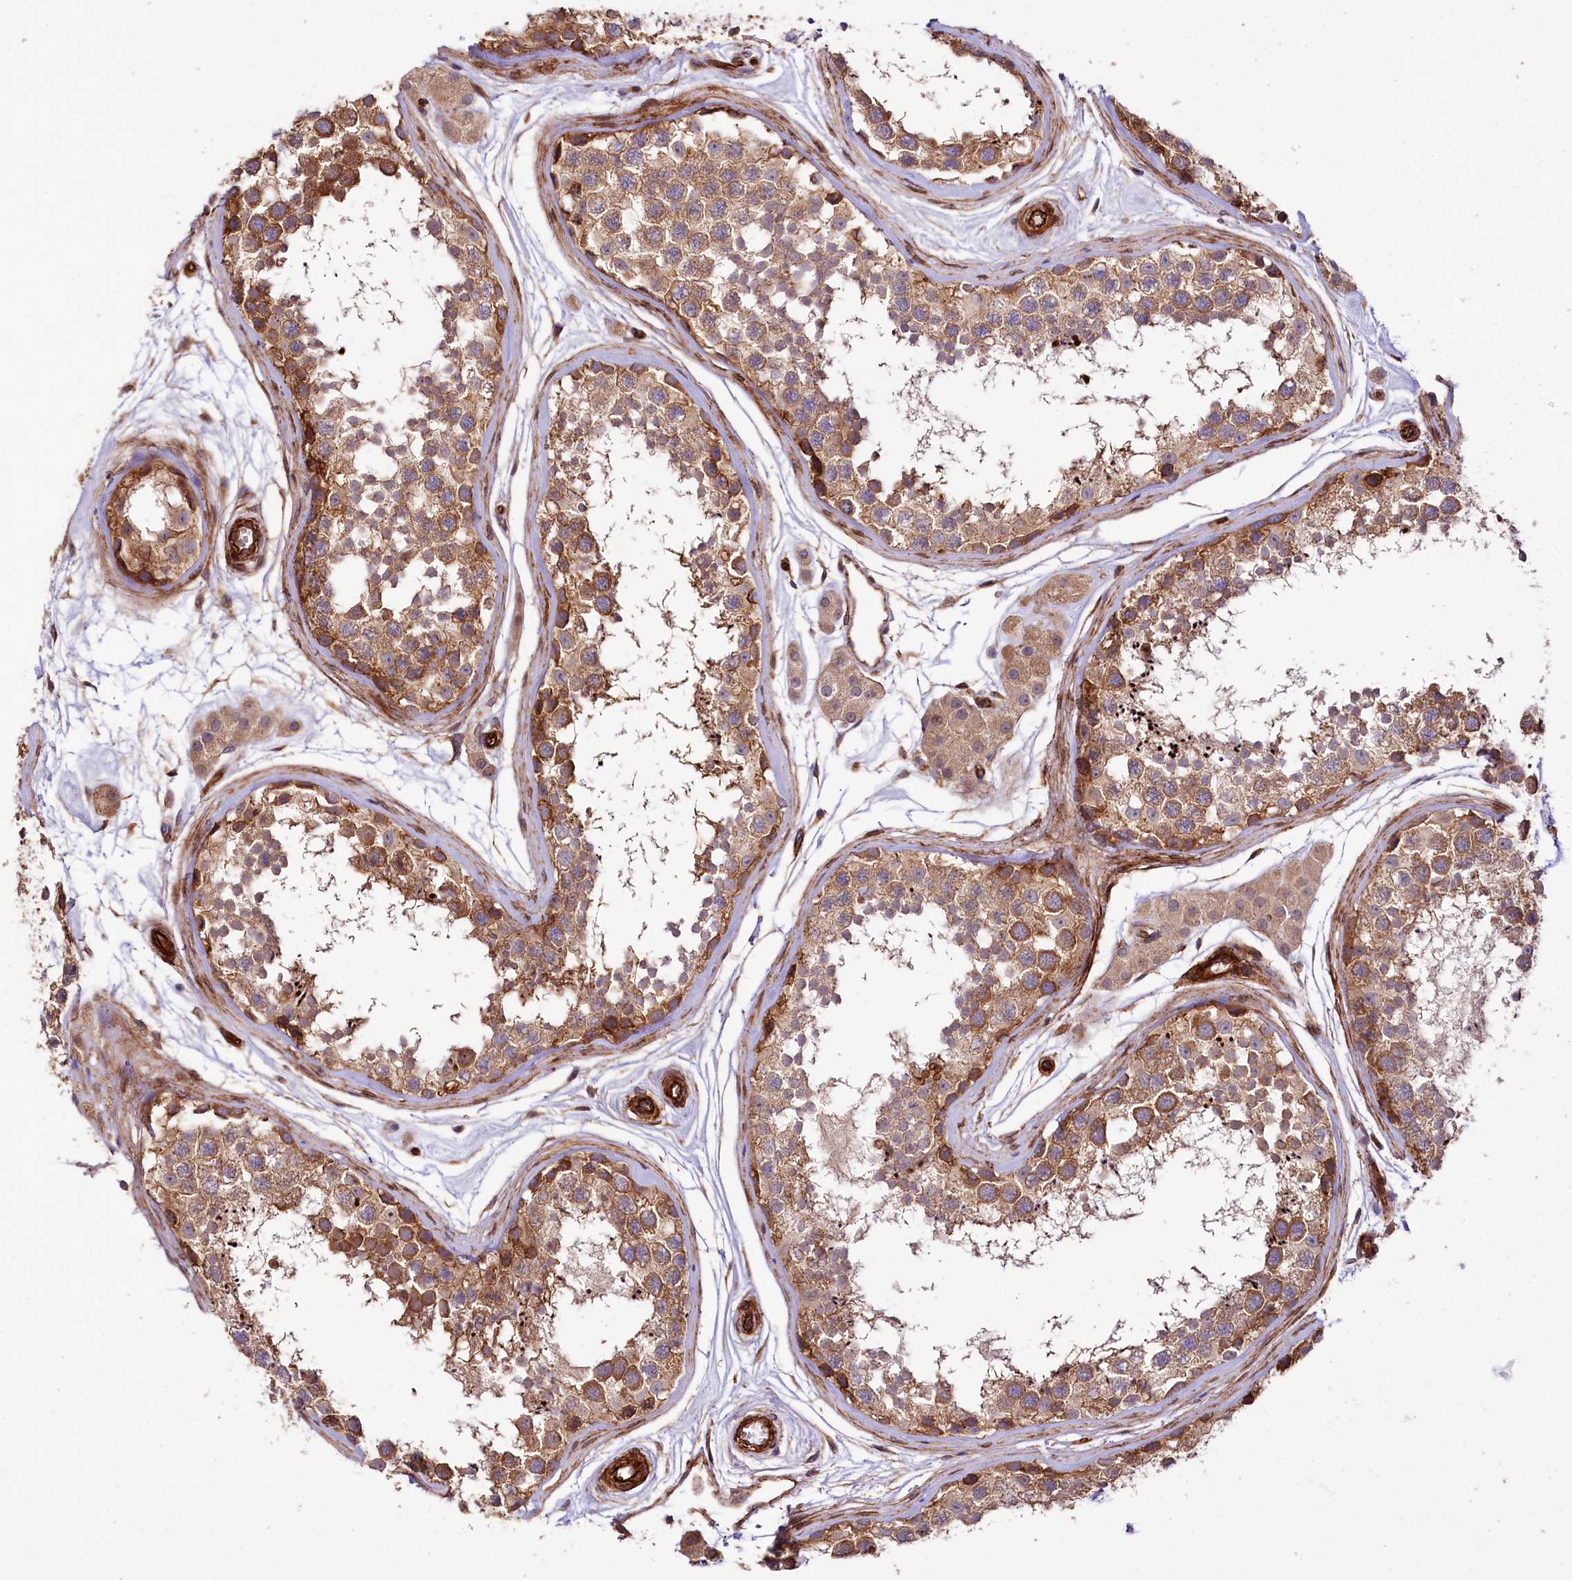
{"staining": {"intensity": "moderate", "quantity": ">75%", "location": "cytoplasmic/membranous"}, "tissue": "testis", "cell_type": "Cells in seminiferous ducts", "image_type": "normal", "snomed": [{"axis": "morphology", "description": "Normal tissue, NOS"}, {"axis": "topography", "description": "Testis"}], "caption": "A brown stain labels moderate cytoplasmic/membranous positivity of a protein in cells in seminiferous ducts of unremarkable testis.", "gene": "SPATS2", "patient": {"sex": "male", "age": 56}}